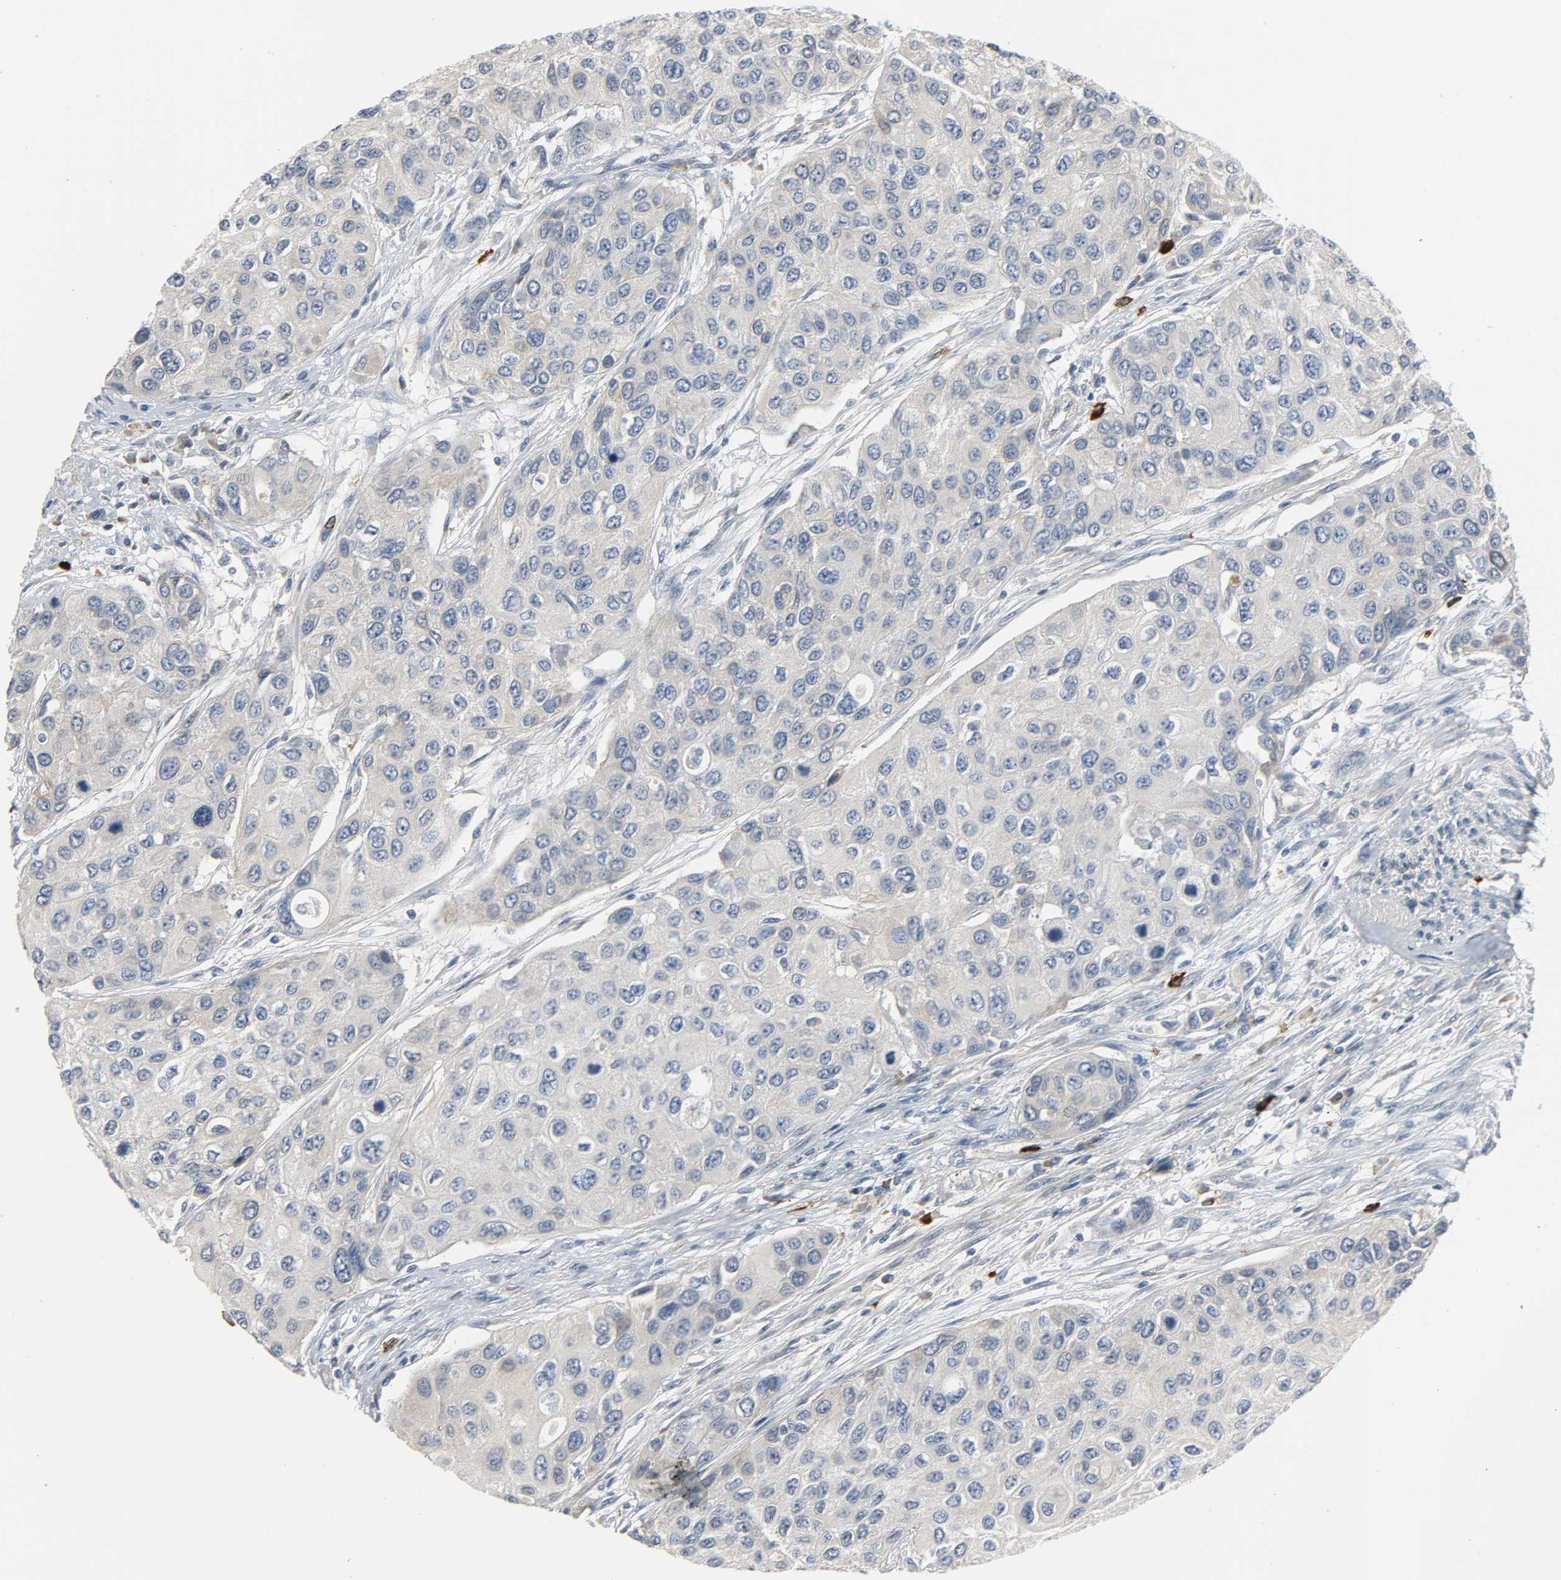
{"staining": {"intensity": "weak", "quantity": "25%-75%", "location": "cytoplasmic/membranous"}, "tissue": "urothelial cancer", "cell_type": "Tumor cells", "image_type": "cancer", "snomed": [{"axis": "morphology", "description": "Urothelial carcinoma, High grade"}, {"axis": "topography", "description": "Urinary bladder"}], "caption": "Protein expression analysis of high-grade urothelial carcinoma displays weak cytoplasmic/membranous expression in approximately 25%-75% of tumor cells.", "gene": "LIMCH1", "patient": {"sex": "female", "age": 56}}